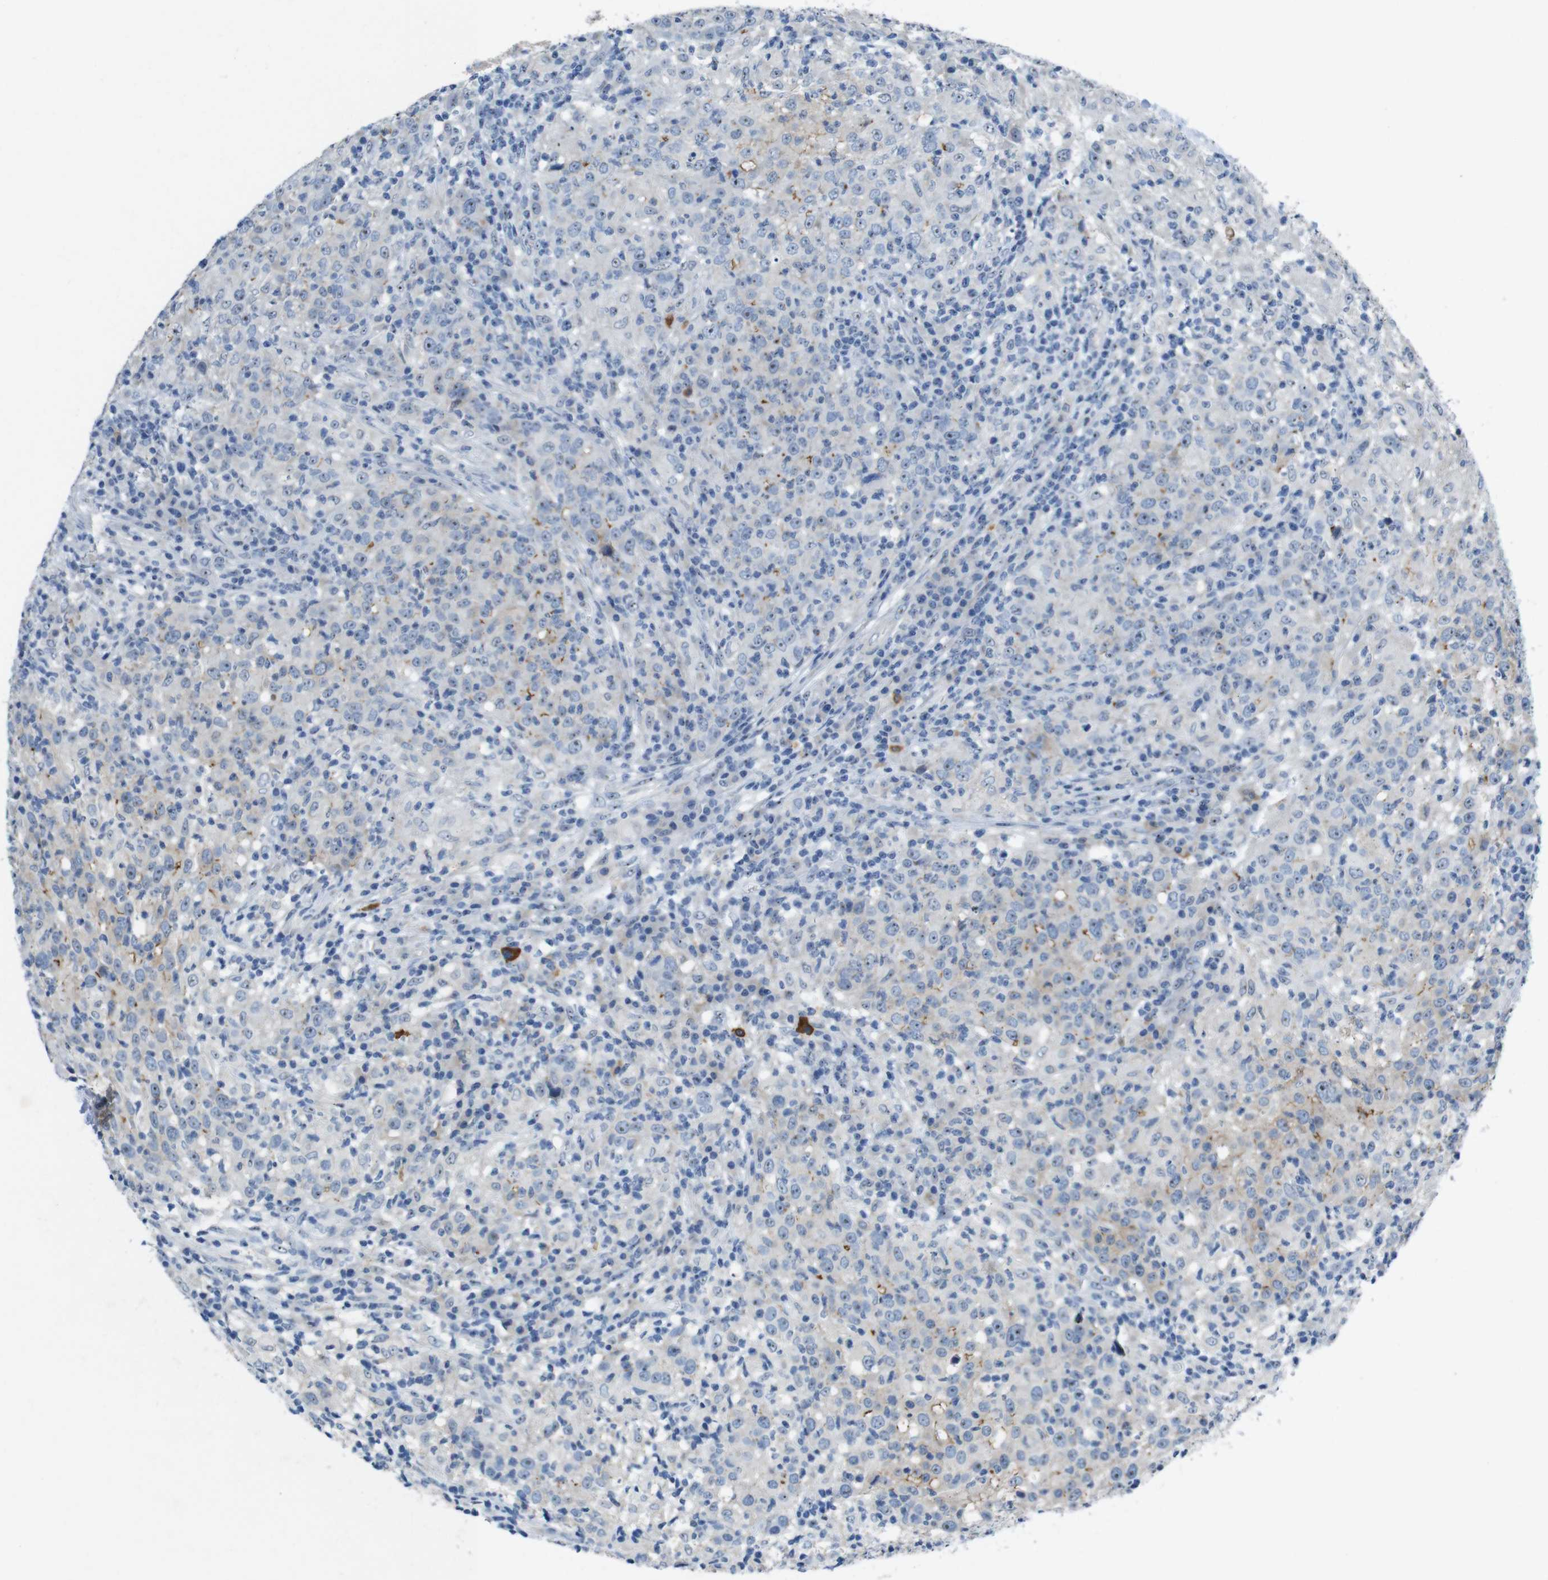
{"staining": {"intensity": "moderate", "quantity": "25%-75%", "location": "cytoplasmic/membranous"}, "tissue": "head and neck cancer", "cell_type": "Tumor cells", "image_type": "cancer", "snomed": [{"axis": "morphology", "description": "Adenocarcinoma, NOS"}, {"axis": "topography", "description": "Salivary gland"}, {"axis": "topography", "description": "Head-Neck"}], "caption": "Immunohistochemical staining of human adenocarcinoma (head and neck) reveals moderate cytoplasmic/membranous protein expression in about 25%-75% of tumor cells.", "gene": "TJP3", "patient": {"sex": "female", "age": 65}}